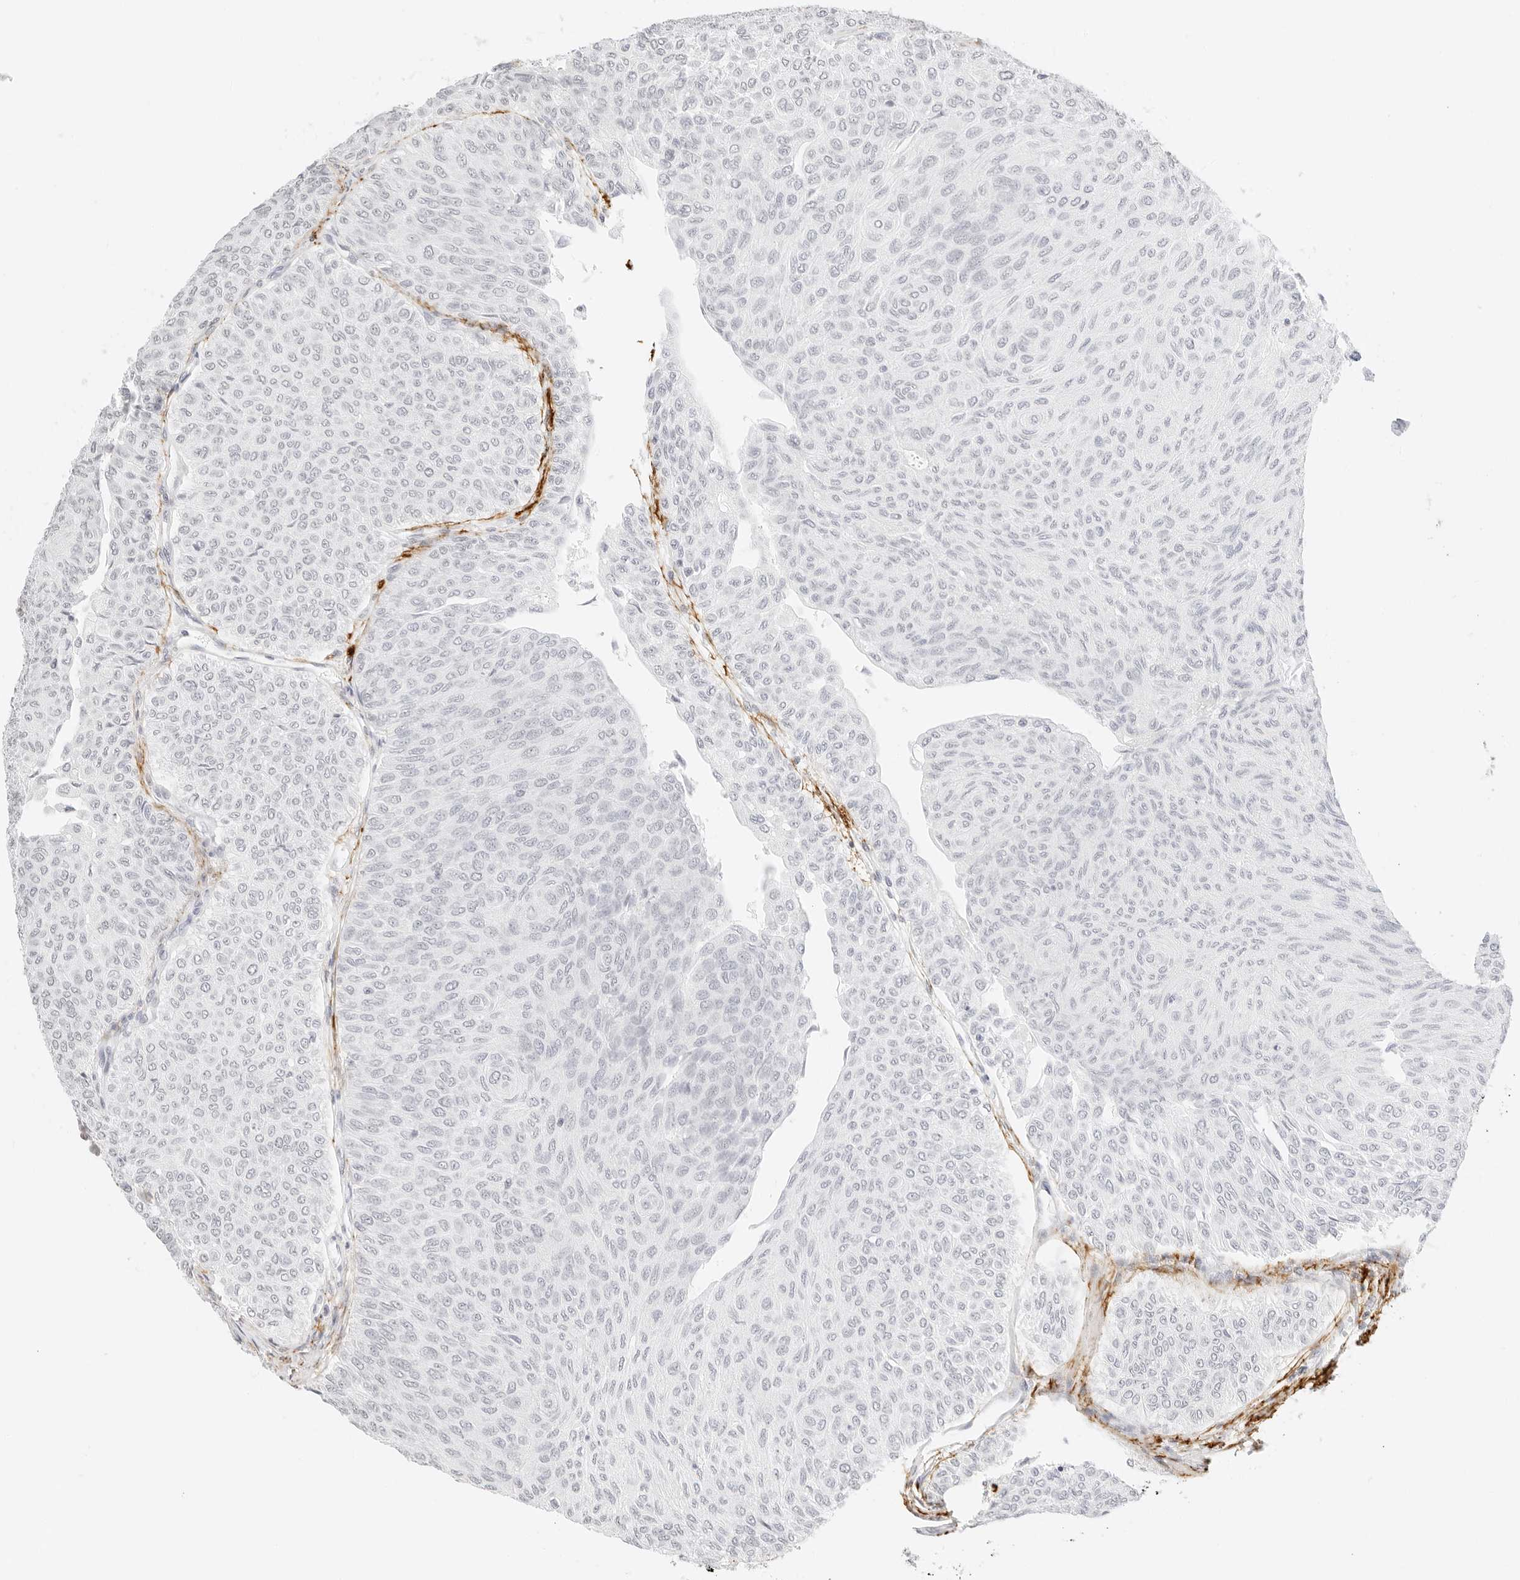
{"staining": {"intensity": "negative", "quantity": "none", "location": "none"}, "tissue": "urothelial cancer", "cell_type": "Tumor cells", "image_type": "cancer", "snomed": [{"axis": "morphology", "description": "Urothelial carcinoma, Low grade"}, {"axis": "topography", "description": "Urinary bladder"}], "caption": "Histopathology image shows no significant protein positivity in tumor cells of urothelial cancer.", "gene": "FBLN5", "patient": {"sex": "male", "age": 78}}